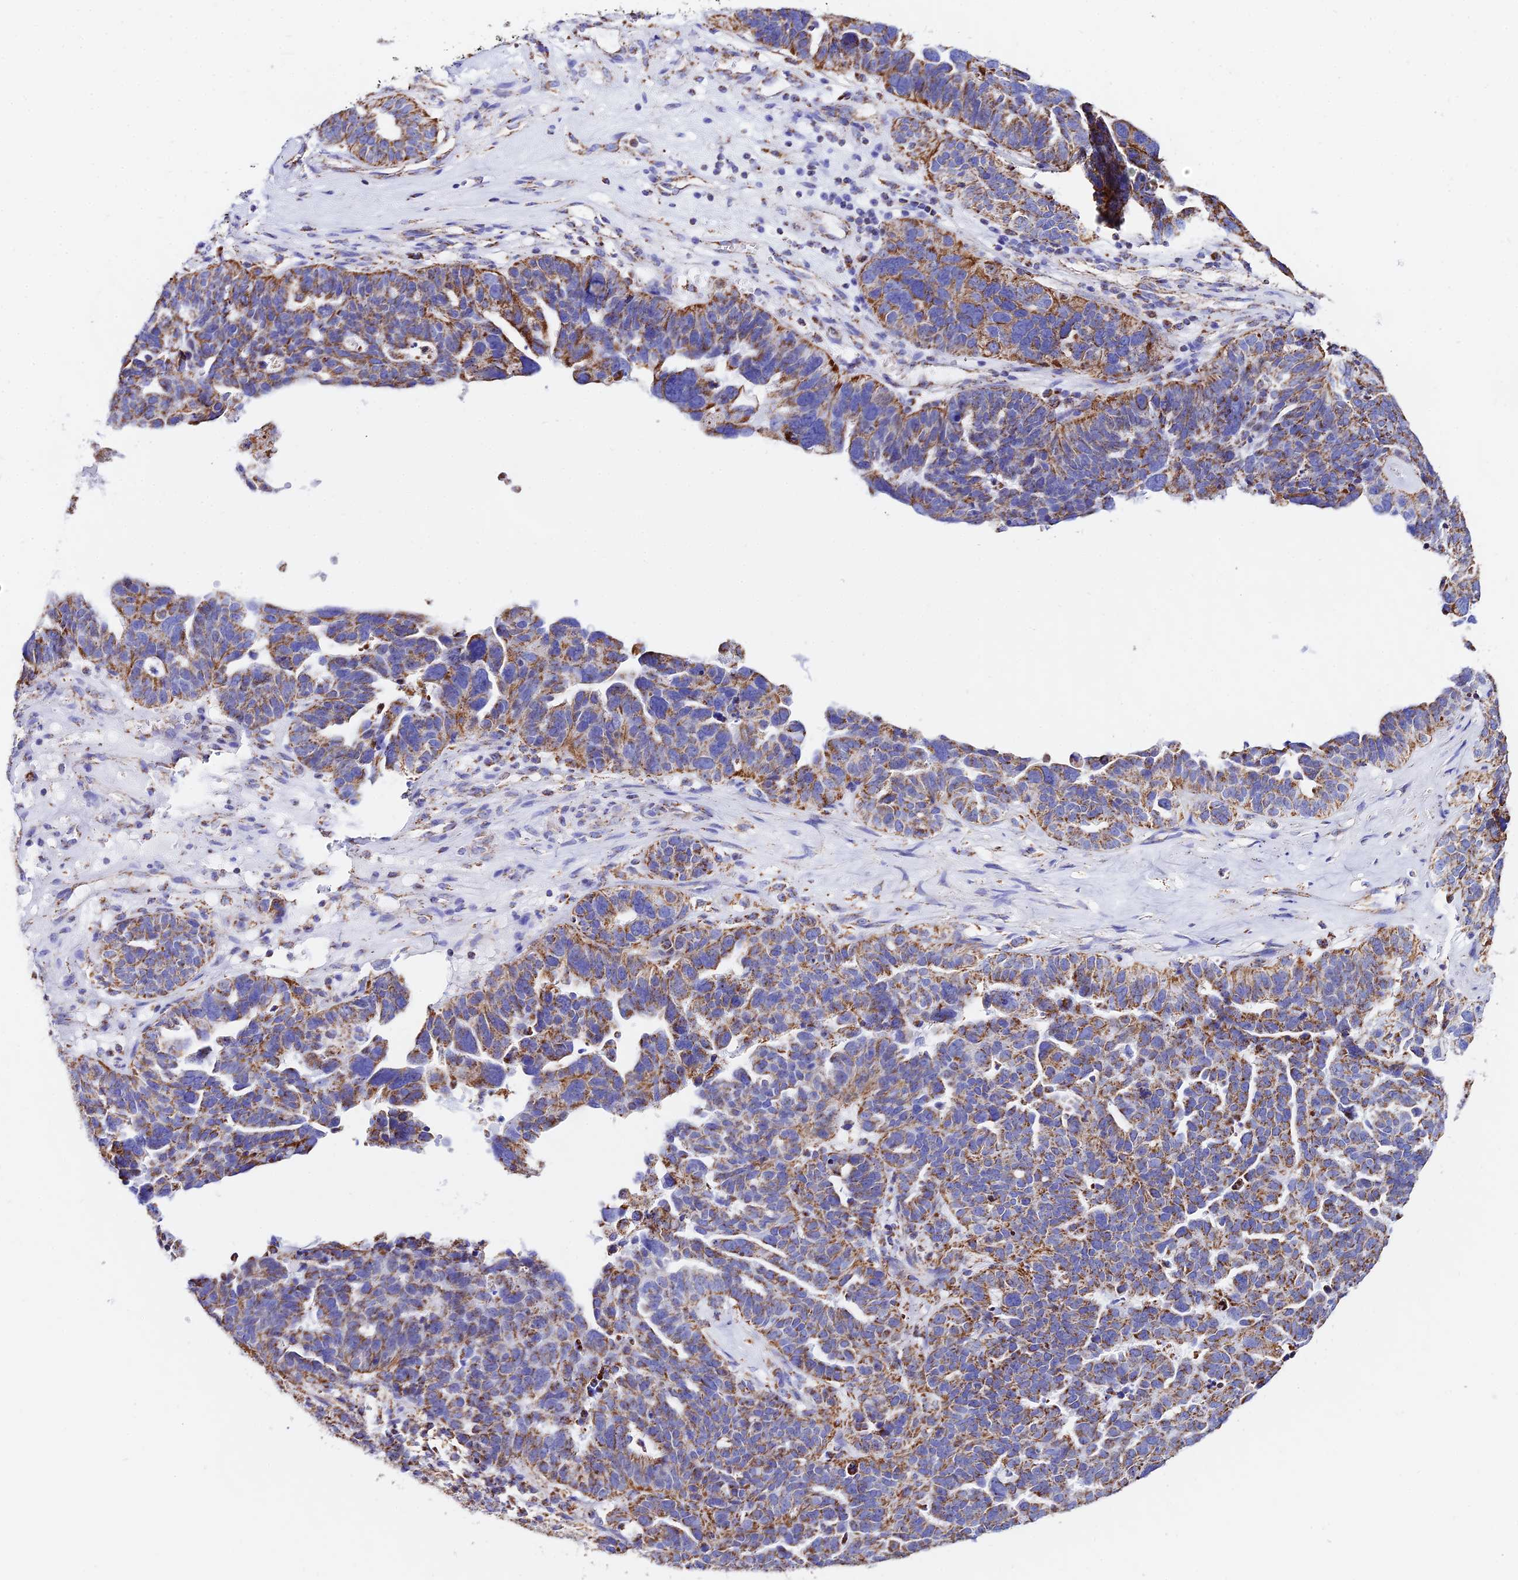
{"staining": {"intensity": "moderate", "quantity": ">75%", "location": "cytoplasmic/membranous"}, "tissue": "ovarian cancer", "cell_type": "Tumor cells", "image_type": "cancer", "snomed": [{"axis": "morphology", "description": "Cystadenocarcinoma, serous, NOS"}, {"axis": "topography", "description": "Ovary"}], "caption": "Immunohistochemistry staining of ovarian cancer (serous cystadenocarcinoma), which shows medium levels of moderate cytoplasmic/membranous expression in about >75% of tumor cells indicating moderate cytoplasmic/membranous protein staining. The staining was performed using DAB (3,3'-diaminobenzidine) (brown) for protein detection and nuclei were counterstained in hematoxylin (blue).", "gene": "ATP5PD", "patient": {"sex": "female", "age": 59}}